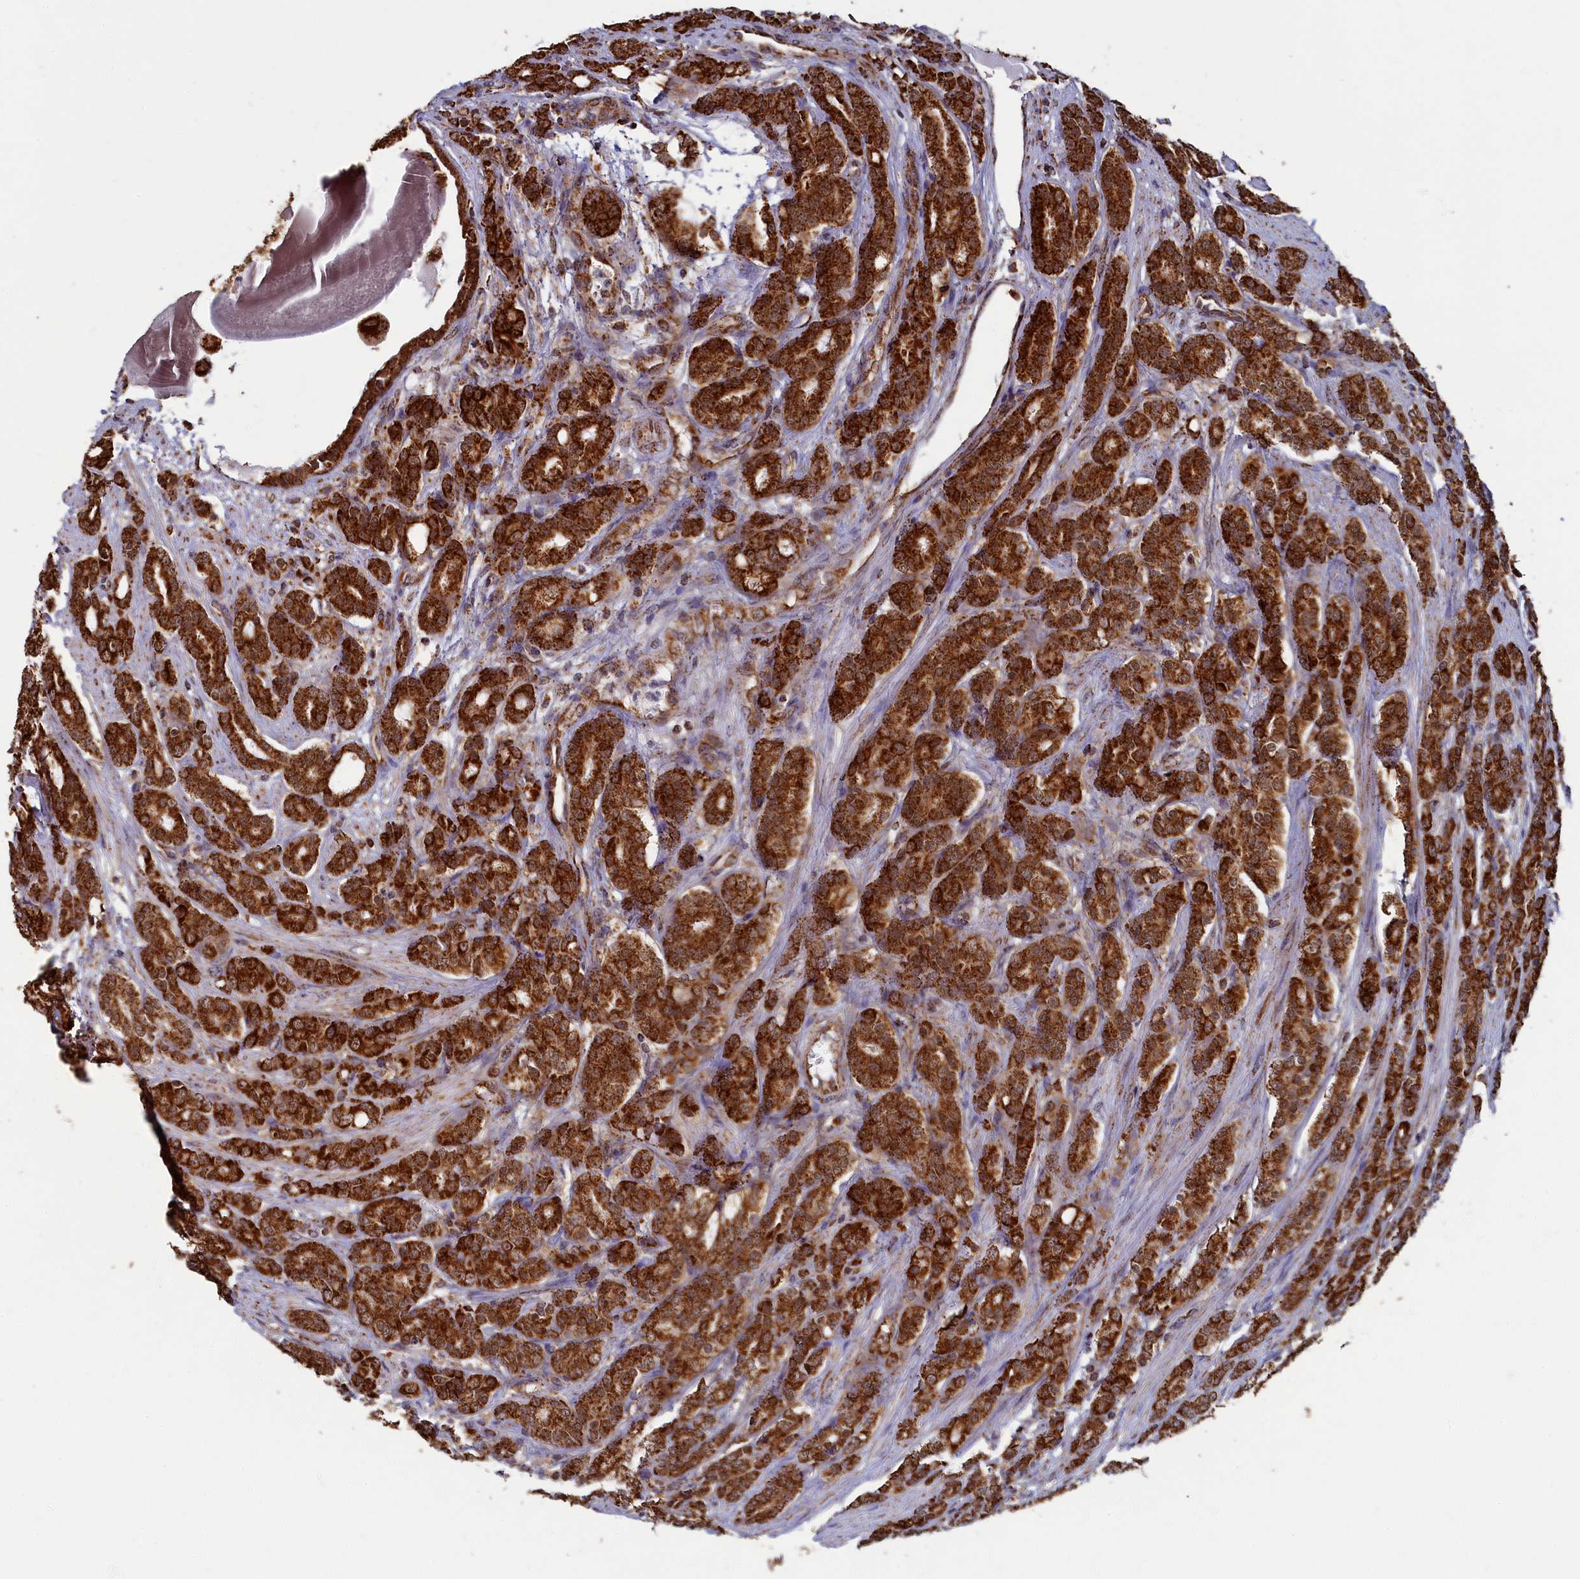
{"staining": {"intensity": "strong", "quantity": ">75%", "location": "cytoplasmic/membranous"}, "tissue": "prostate cancer", "cell_type": "Tumor cells", "image_type": "cancer", "snomed": [{"axis": "morphology", "description": "Adenocarcinoma, High grade"}, {"axis": "topography", "description": "Prostate"}], "caption": "An IHC photomicrograph of neoplastic tissue is shown. Protein staining in brown highlights strong cytoplasmic/membranous positivity in prostate cancer within tumor cells. Using DAB (3,3'-diaminobenzidine) (brown) and hematoxylin (blue) stains, captured at high magnification using brightfield microscopy.", "gene": "SPR", "patient": {"sex": "male", "age": 62}}